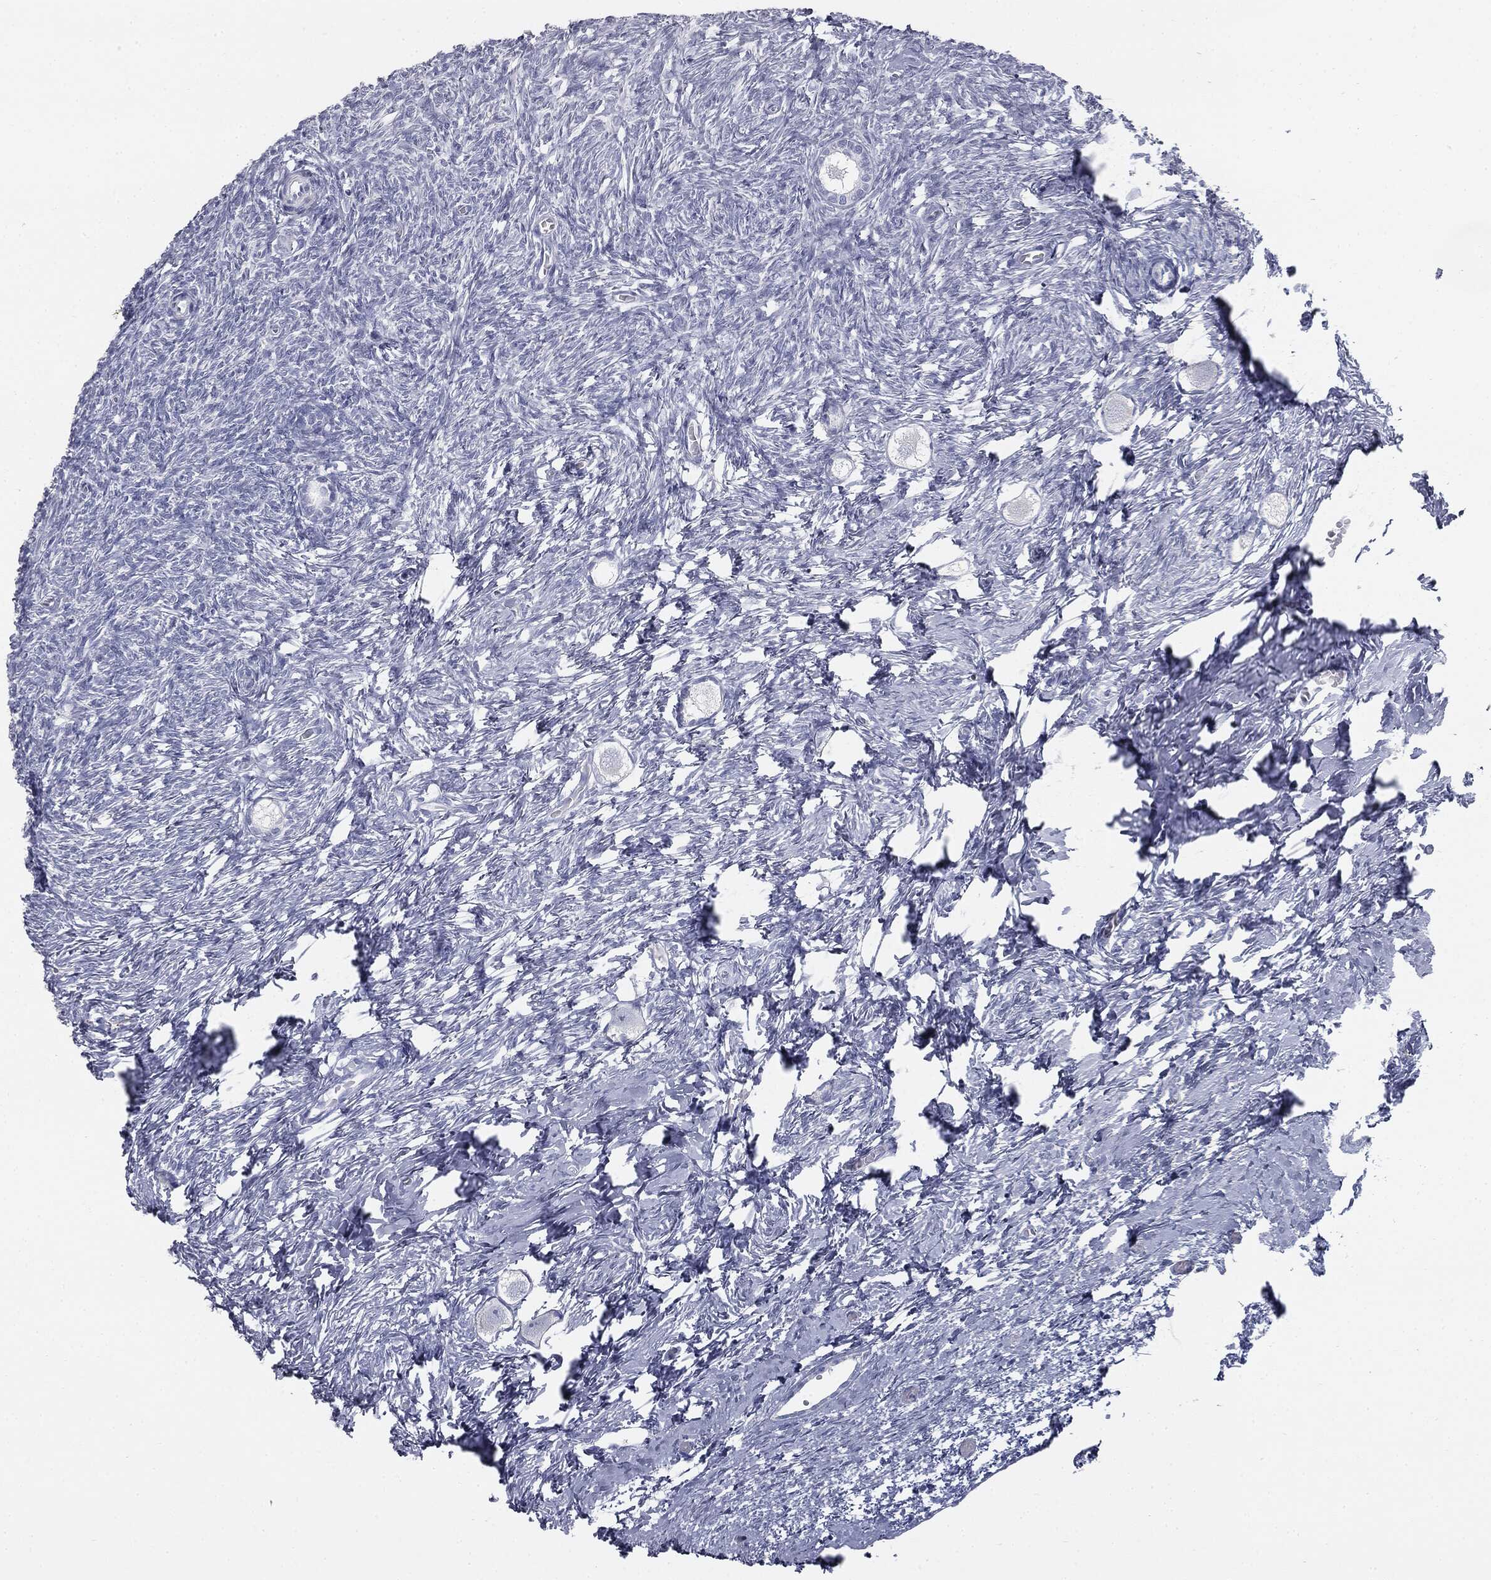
{"staining": {"intensity": "negative", "quantity": "none", "location": "none"}, "tissue": "ovary", "cell_type": "Follicle cells", "image_type": "normal", "snomed": [{"axis": "morphology", "description": "Normal tissue, NOS"}, {"axis": "topography", "description": "Ovary"}], "caption": "IHC image of benign human ovary stained for a protein (brown), which demonstrates no expression in follicle cells.", "gene": "MUC5AC", "patient": {"sex": "female", "age": 27}}